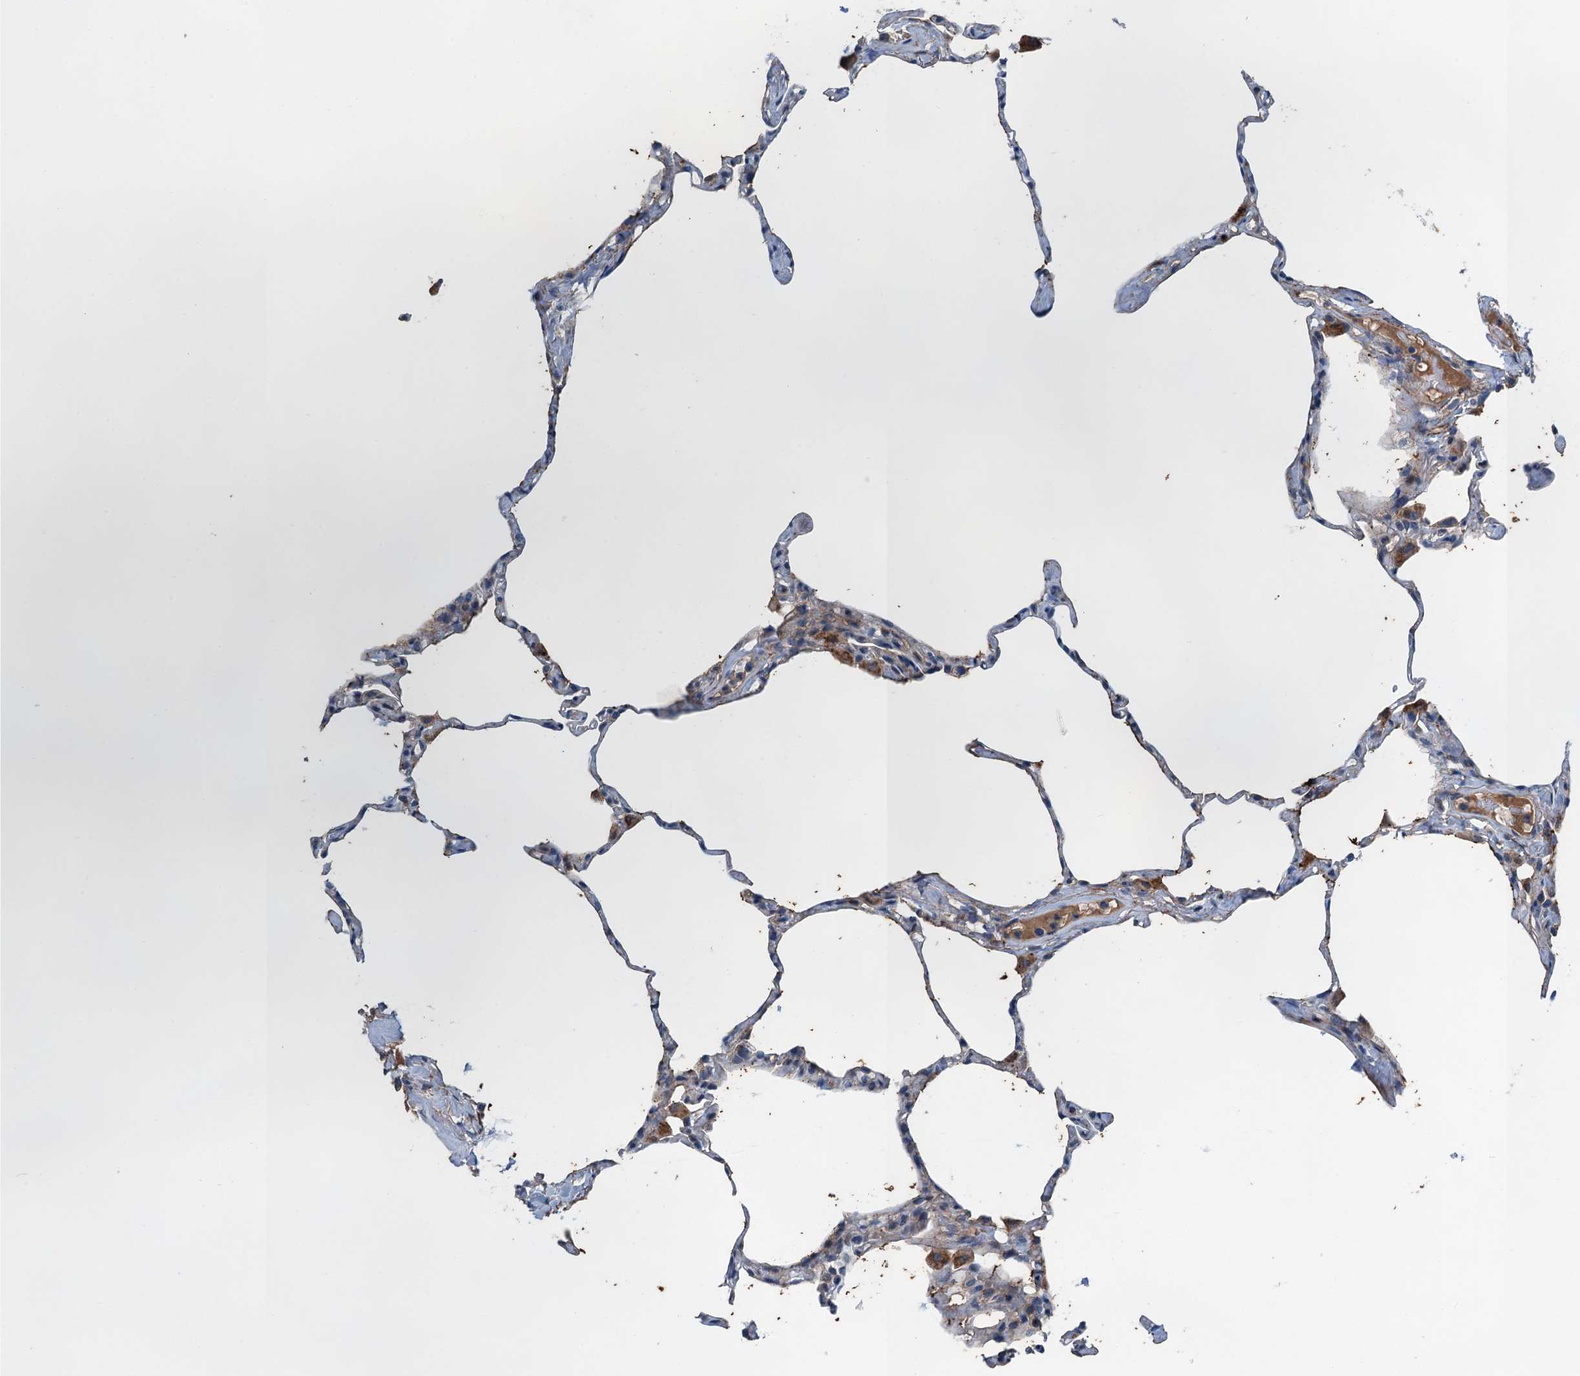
{"staining": {"intensity": "weak", "quantity": "<25%", "location": "cytoplasmic/membranous"}, "tissue": "lung", "cell_type": "Alveolar cells", "image_type": "normal", "snomed": [{"axis": "morphology", "description": "Normal tissue, NOS"}, {"axis": "topography", "description": "Lung"}], "caption": "DAB immunohistochemical staining of normal lung displays no significant positivity in alveolar cells.", "gene": "SLC2A10", "patient": {"sex": "male", "age": 65}}